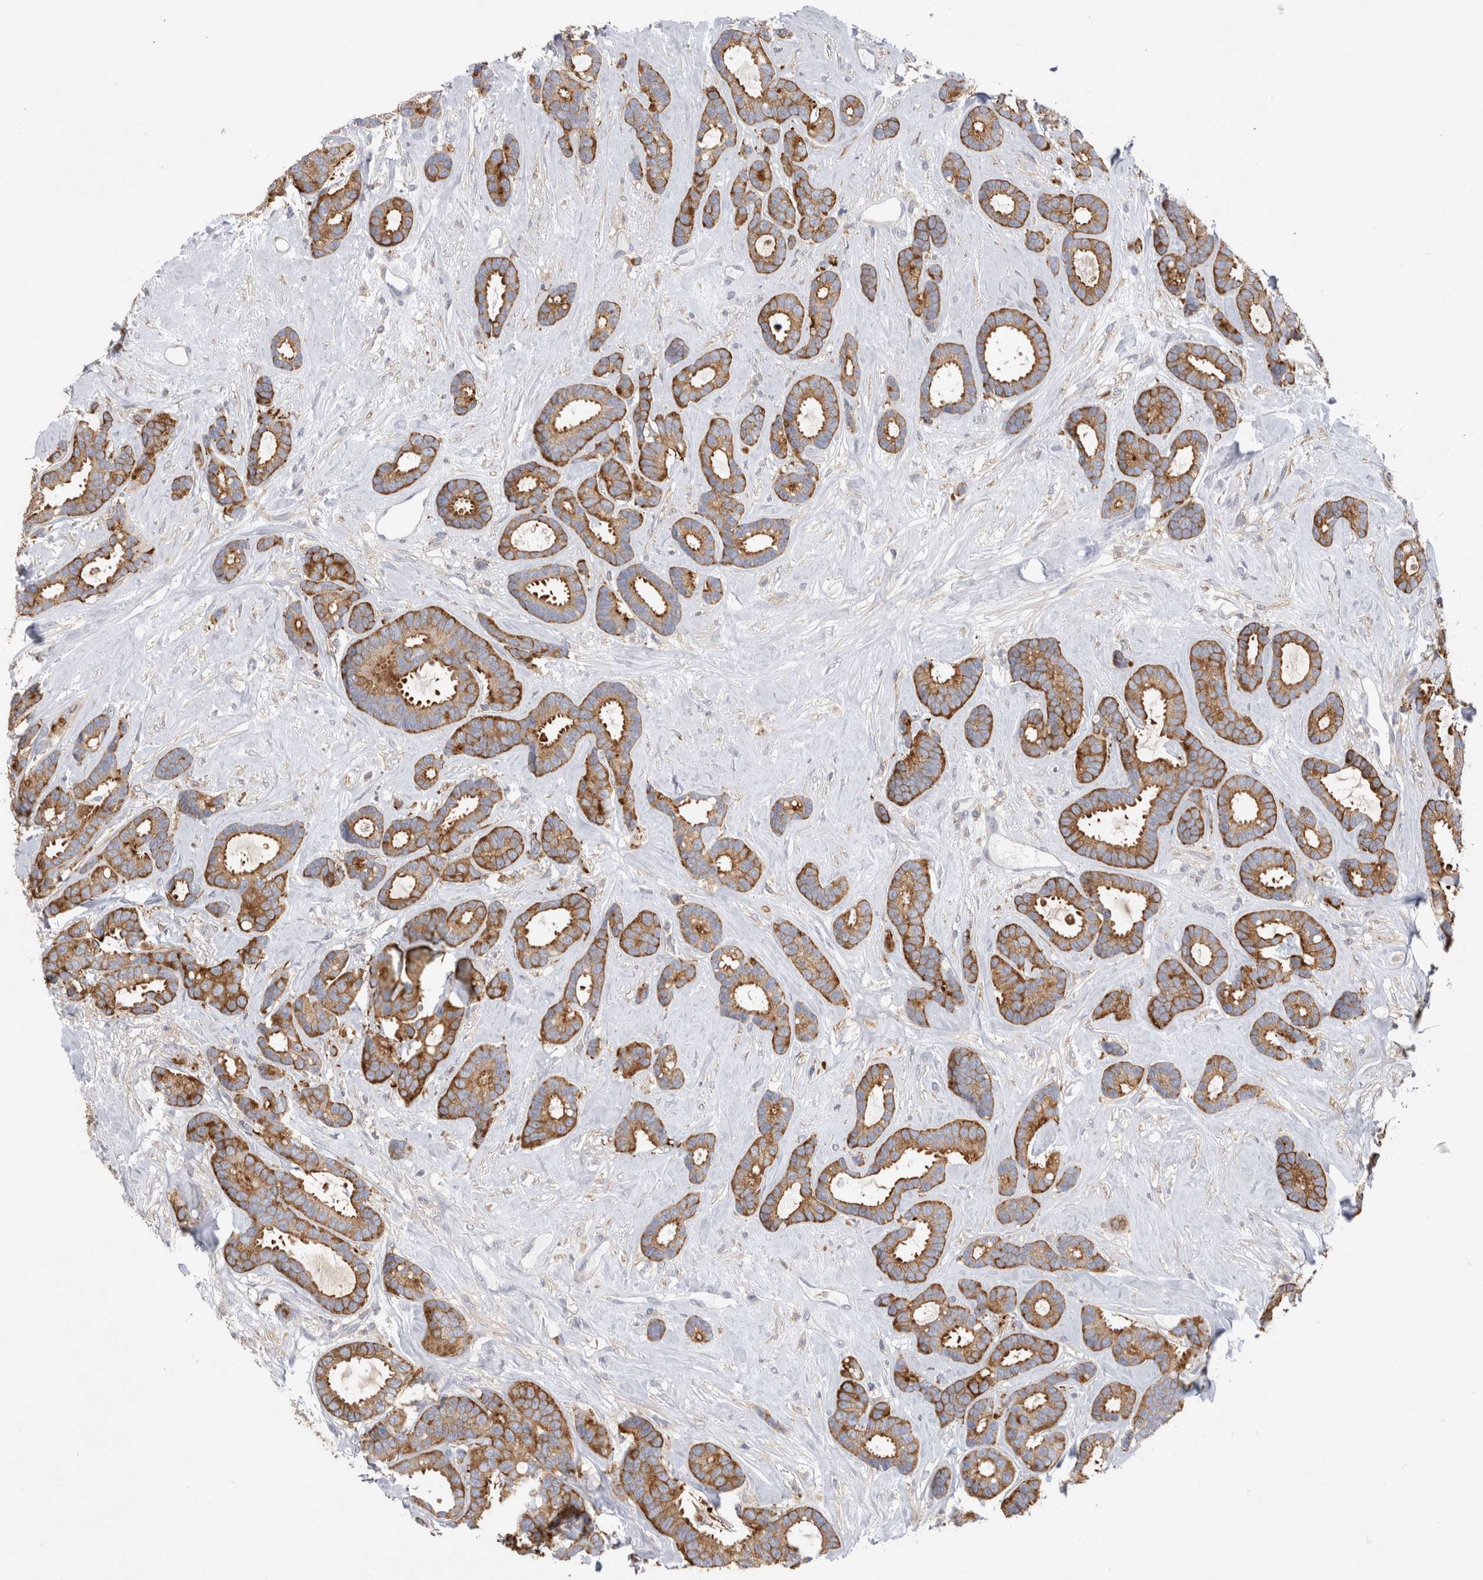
{"staining": {"intensity": "strong", "quantity": ">75%", "location": "cytoplasmic/membranous"}, "tissue": "breast cancer", "cell_type": "Tumor cells", "image_type": "cancer", "snomed": [{"axis": "morphology", "description": "Duct carcinoma"}, {"axis": "topography", "description": "Breast"}], "caption": "IHC (DAB (3,3'-diaminobenzidine)) staining of human breast cancer displays strong cytoplasmic/membranous protein staining in approximately >75% of tumor cells.", "gene": "RAB11FIP1", "patient": {"sex": "female", "age": 87}}